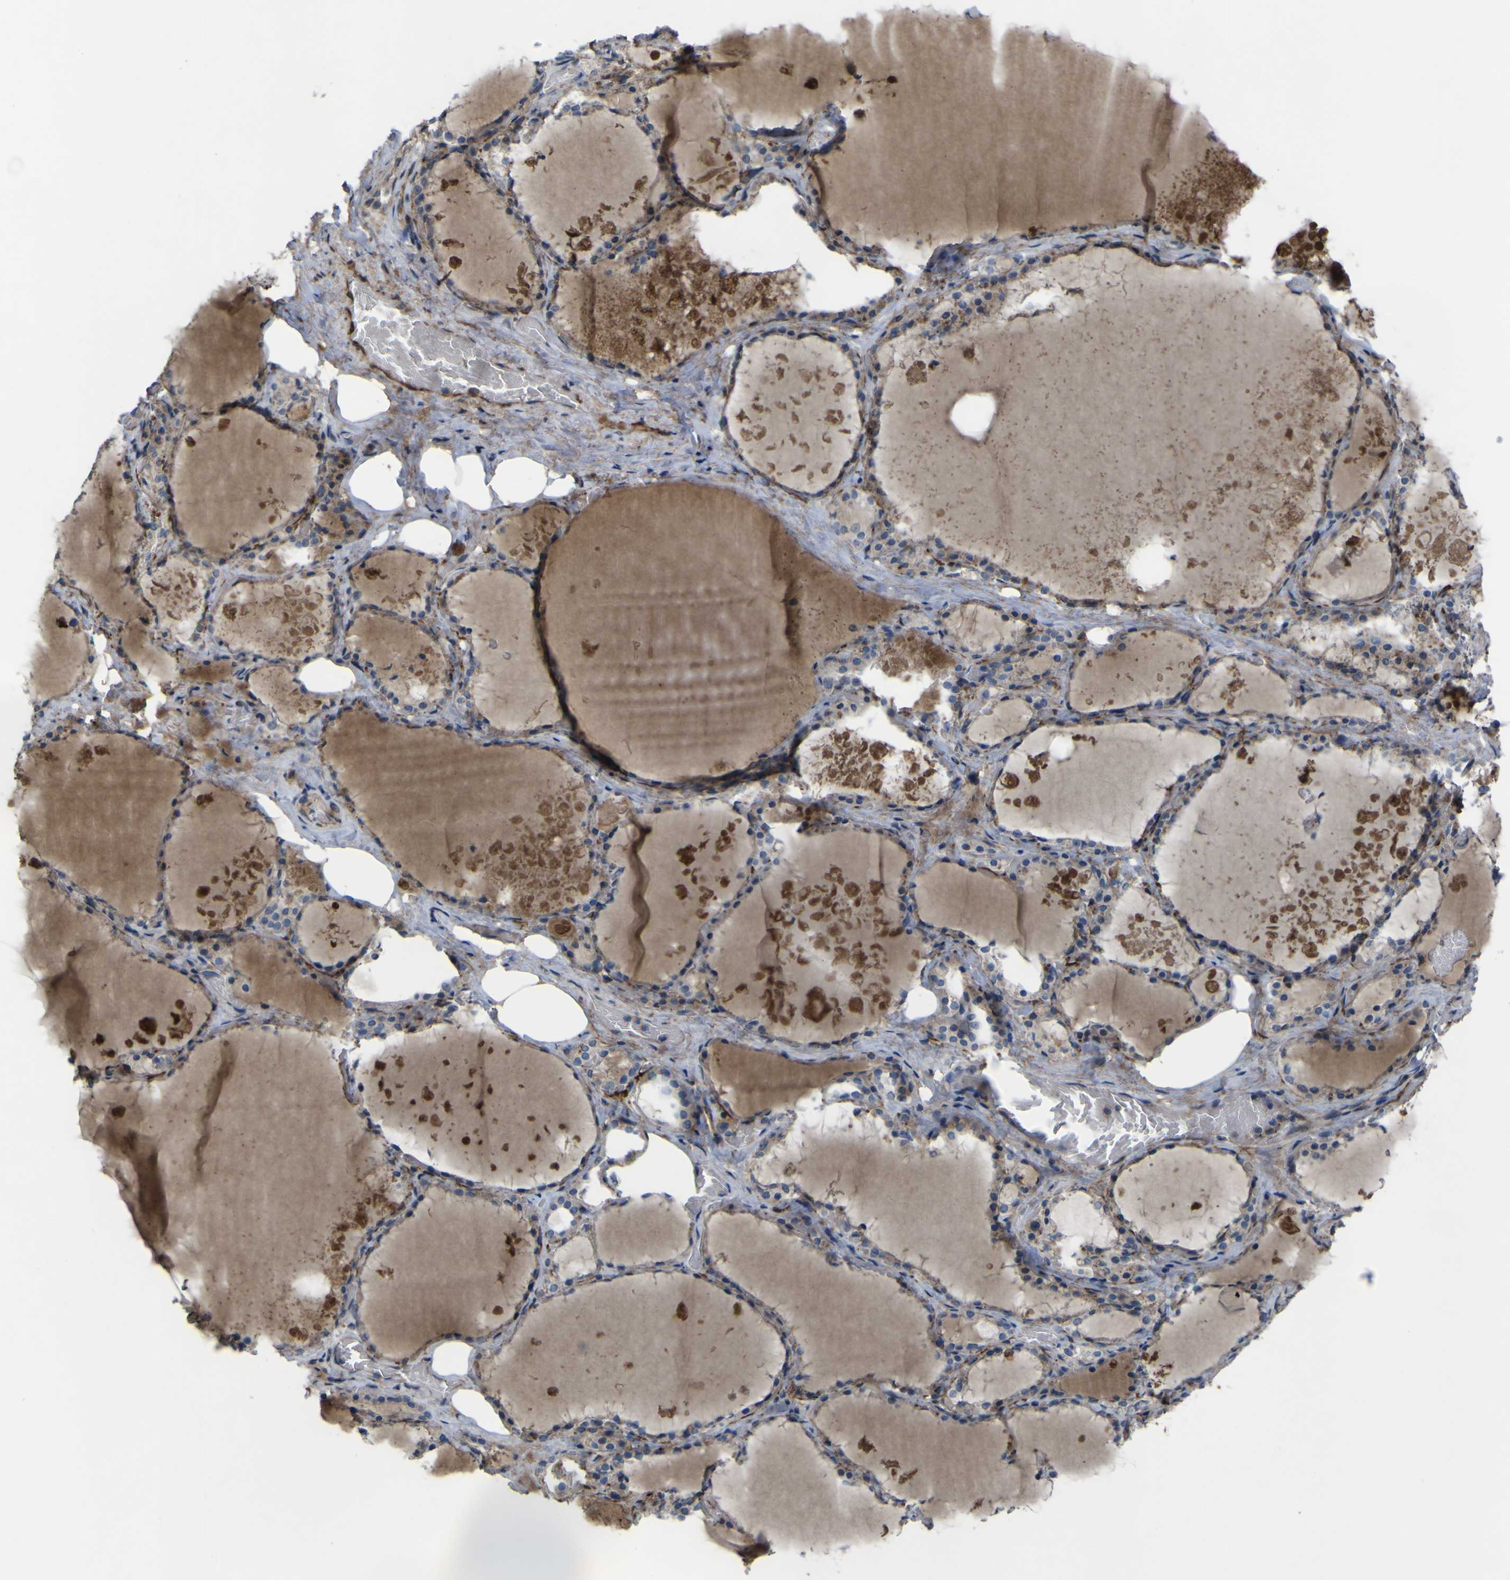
{"staining": {"intensity": "moderate", "quantity": ">75%", "location": "cytoplasmic/membranous"}, "tissue": "thyroid gland", "cell_type": "Glandular cells", "image_type": "normal", "snomed": [{"axis": "morphology", "description": "Normal tissue, NOS"}, {"axis": "topography", "description": "Thyroid gland"}], "caption": "An immunohistochemistry (IHC) micrograph of unremarkable tissue is shown. Protein staining in brown highlights moderate cytoplasmic/membranous positivity in thyroid gland within glandular cells. (Stains: DAB in brown, nuclei in blue, Microscopy: brightfield microscopy at high magnification).", "gene": "GPLD1", "patient": {"sex": "male", "age": 61}}